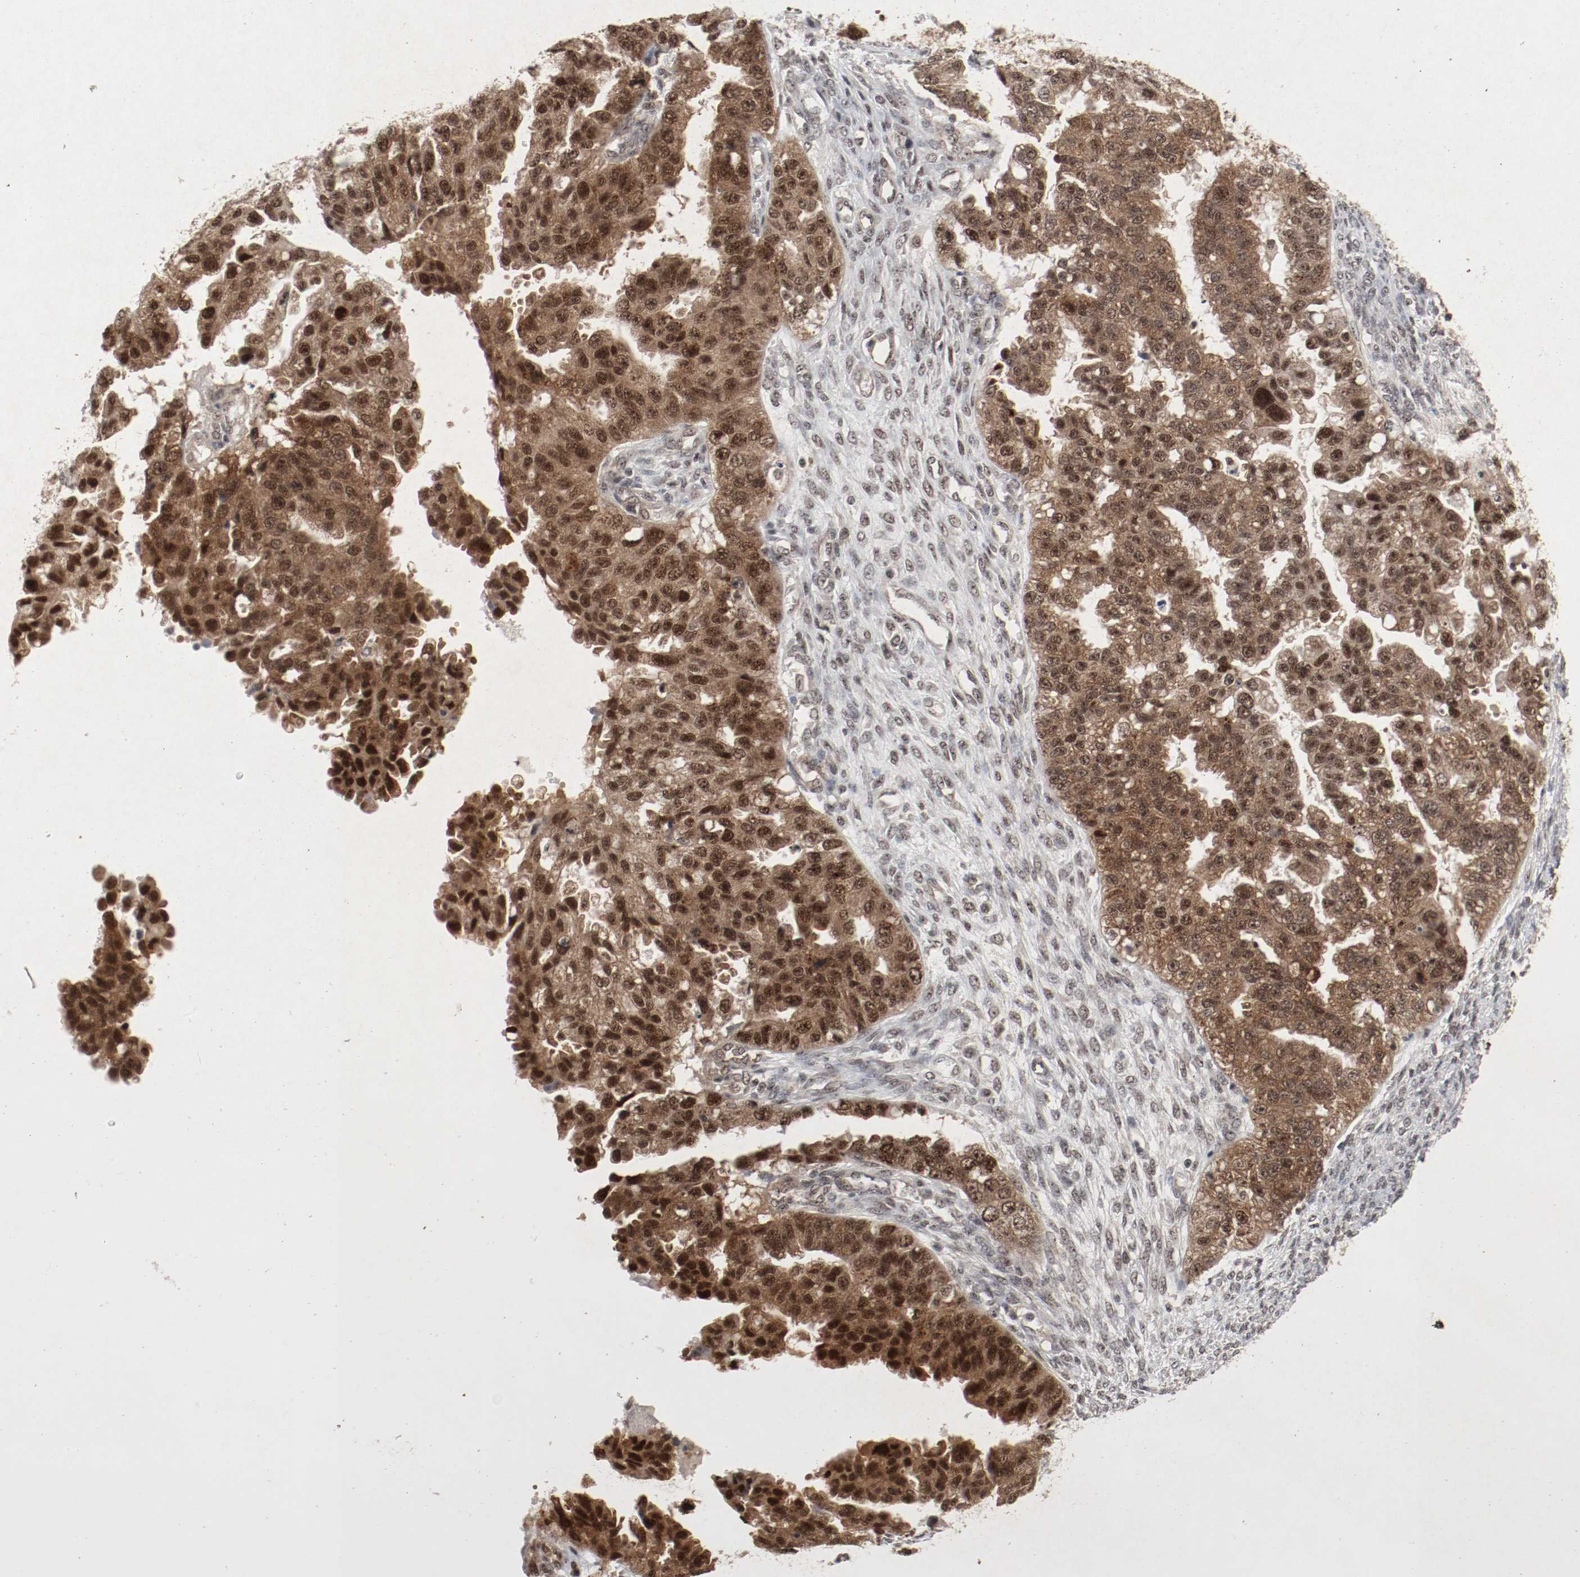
{"staining": {"intensity": "moderate", "quantity": ">75%", "location": "cytoplasmic/membranous,nuclear"}, "tissue": "ovarian cancer", "cell_type": "Tumor cells", "image_type": "cancer", "snomed": [{"axis": "morphology", "description": "Cystadenocarcinoma, serous, NOS"}, {"axis": "topography", "description": "Ovary"}], "caption": "Ovarian serous cystadenocarcinoma stained with a protein marker demonstrates moderate staining in tumor cells.", "gene": "CSNK2B", "patient": {"sex": "female", "age": 58}}